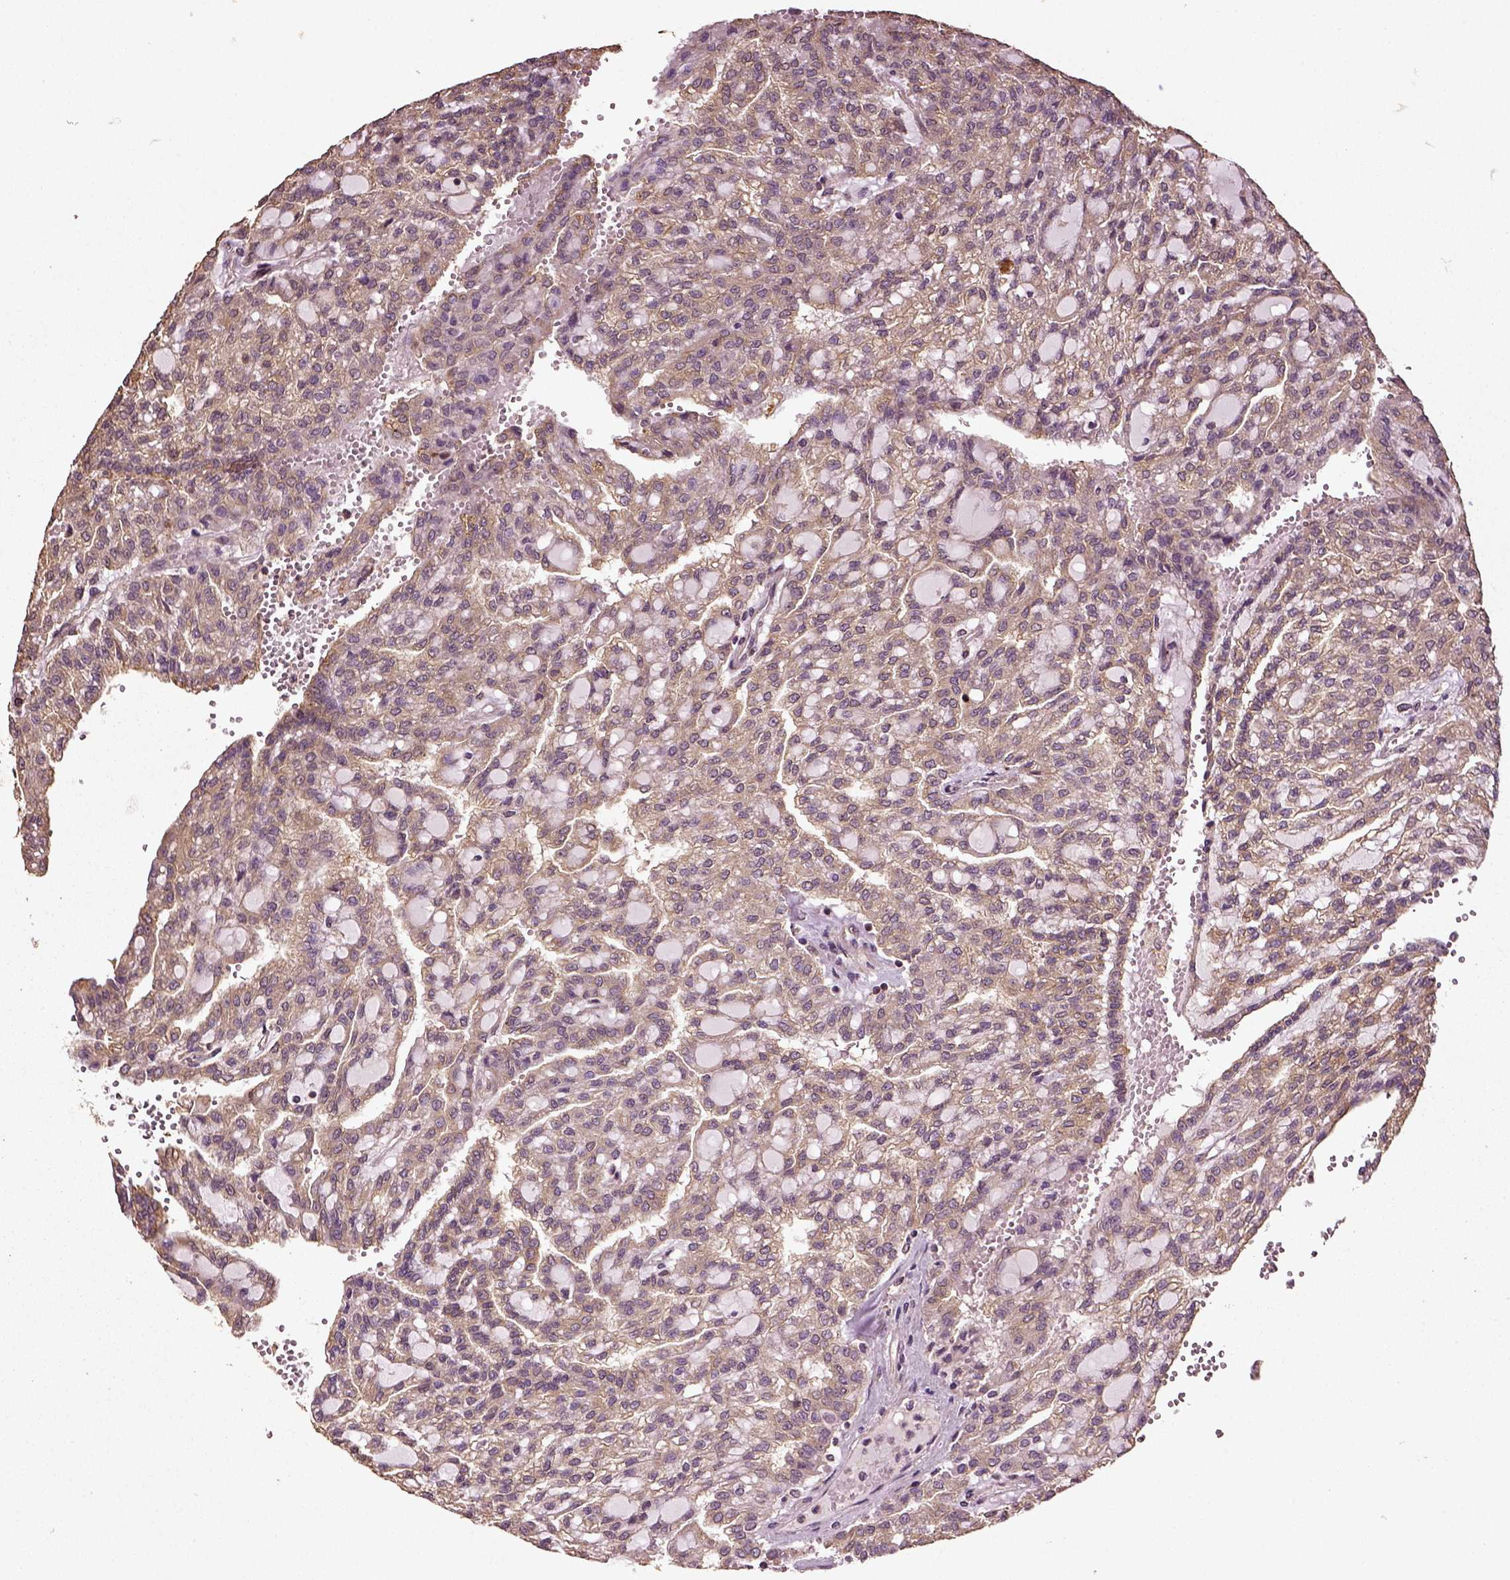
{"staining": {"intensity": "weak", "quantity": ">75%", "location": "cytoplasmic/membranous"}, "tissue": "renal cancer", "cell_type": "Tumor cells", "image_type": "cancer", "snomed": [{"axis": "morphology", "description": "Adenocarcinoma, NOS"}, {"axis": "topography", "description": "Kidney"}], "caption": "The histopathology image reveals a brown stain indicating the presence of a protein in the cytoplasmic/membranous of tumor cells in renal adenocarcinoma.", "gene": "ERV3-1", "patient": {"sex": "male", "age": 63}}